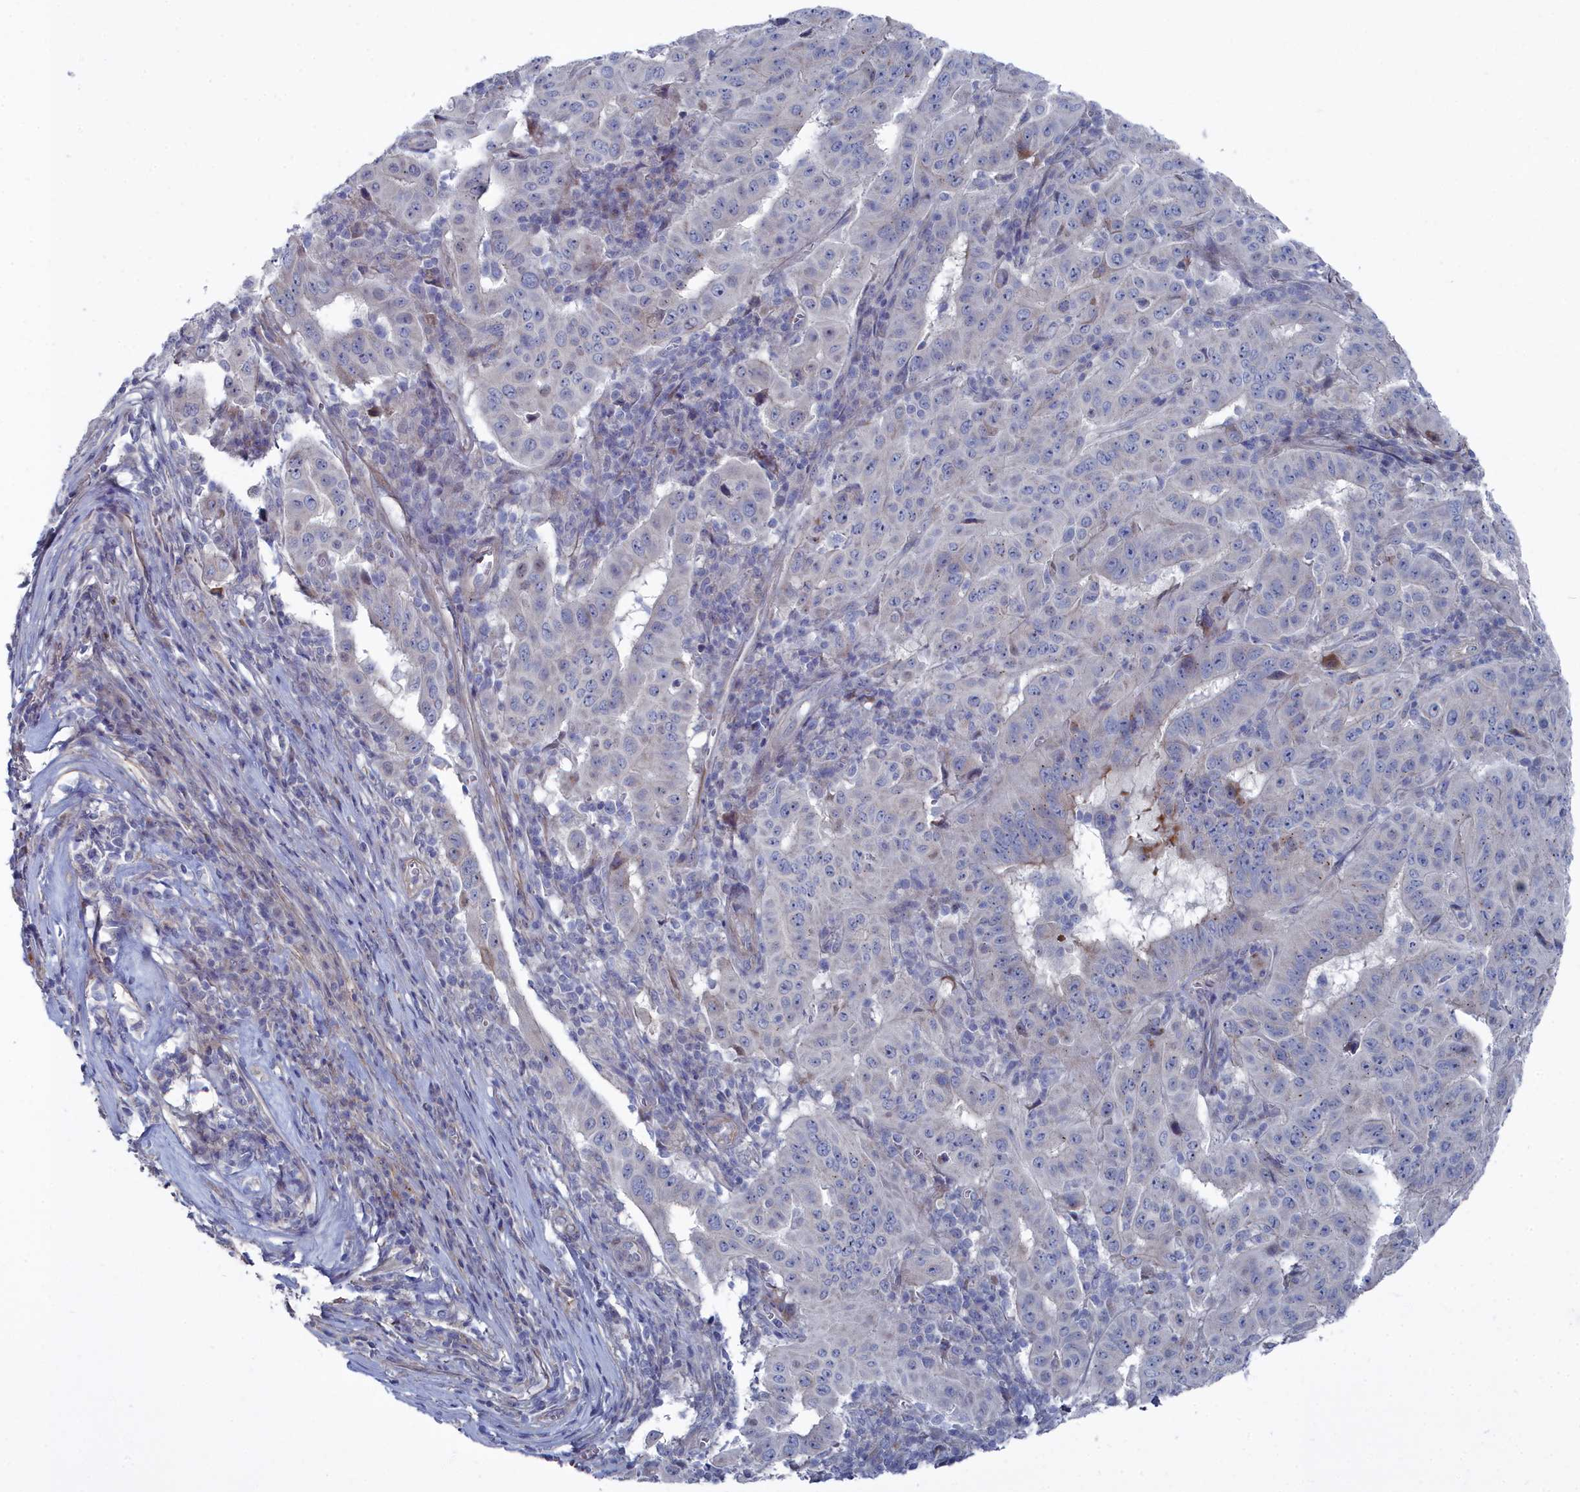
{"staining": {"intensity": "negative", "quantity": "none", "location": "none"}, "tissue": "pancreatic cancer", "cell_type": "Tumor cells", "image_type": "cancer", "snomed": [{"axis": "morphology", "description": "Adenocarcinoma, NOS"}, {"axis": "topography", "description": "Pancreas"}], "caption": "The image displays no significant positivity in tumor cells of pancreatic adenocarcinoma.", "gene": "SHISAL2A", "patient": {"sex": "male", "age": 63}}